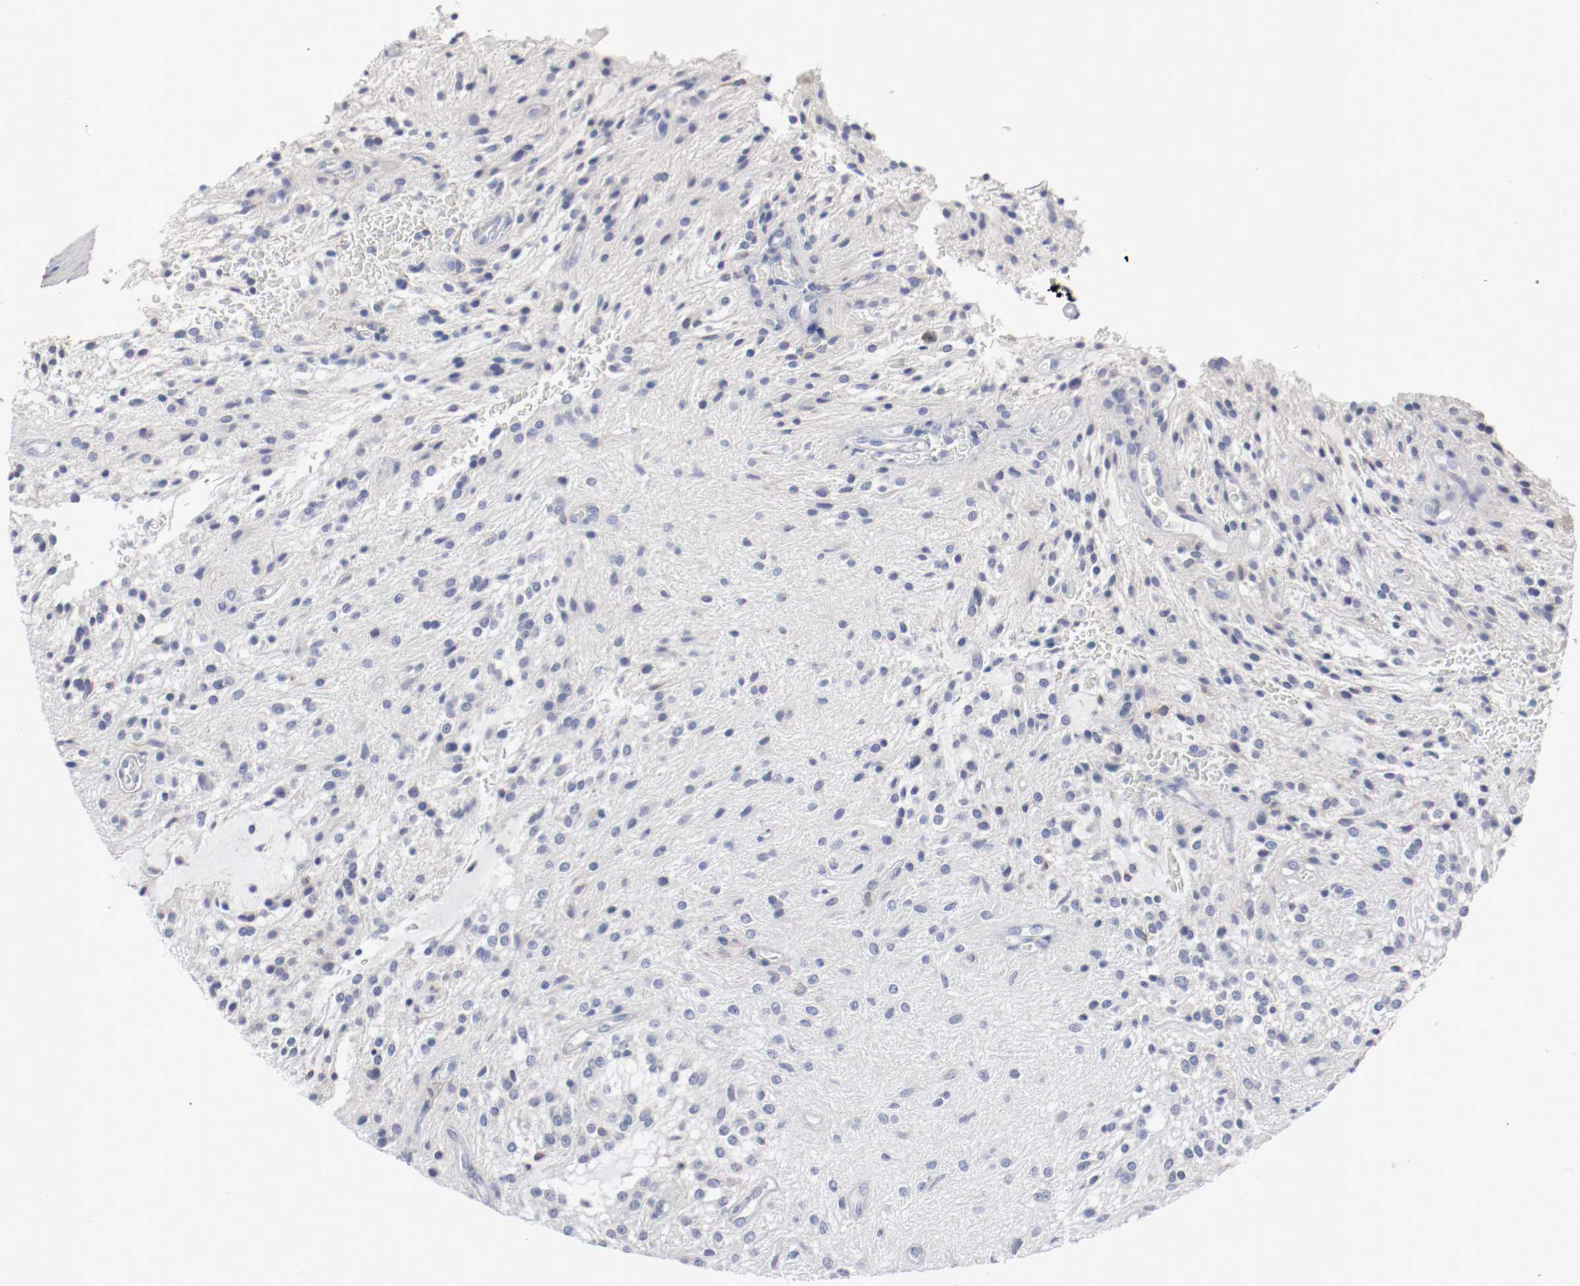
{"staining": {"intensity": "negative", "quantity": "none", "location": "none"}, "tissue": "glioma", "cell_type": "Tumor cells", "image_type": "cancer", "snomed": [{"axis": "morphology", "description": "Glioma, malignant, NOS"}, {"axis": "topography", "description": "Cerebellum"}], "caption": "High magnification brightfield microscopy of glioma (malignant) stained with DAB (brown) and counterstained with hematoxylin (blue): tumor cells show no significant positivity.", "gene": "FGFBP1", "patient": {"sex": "female", "age": 10}}